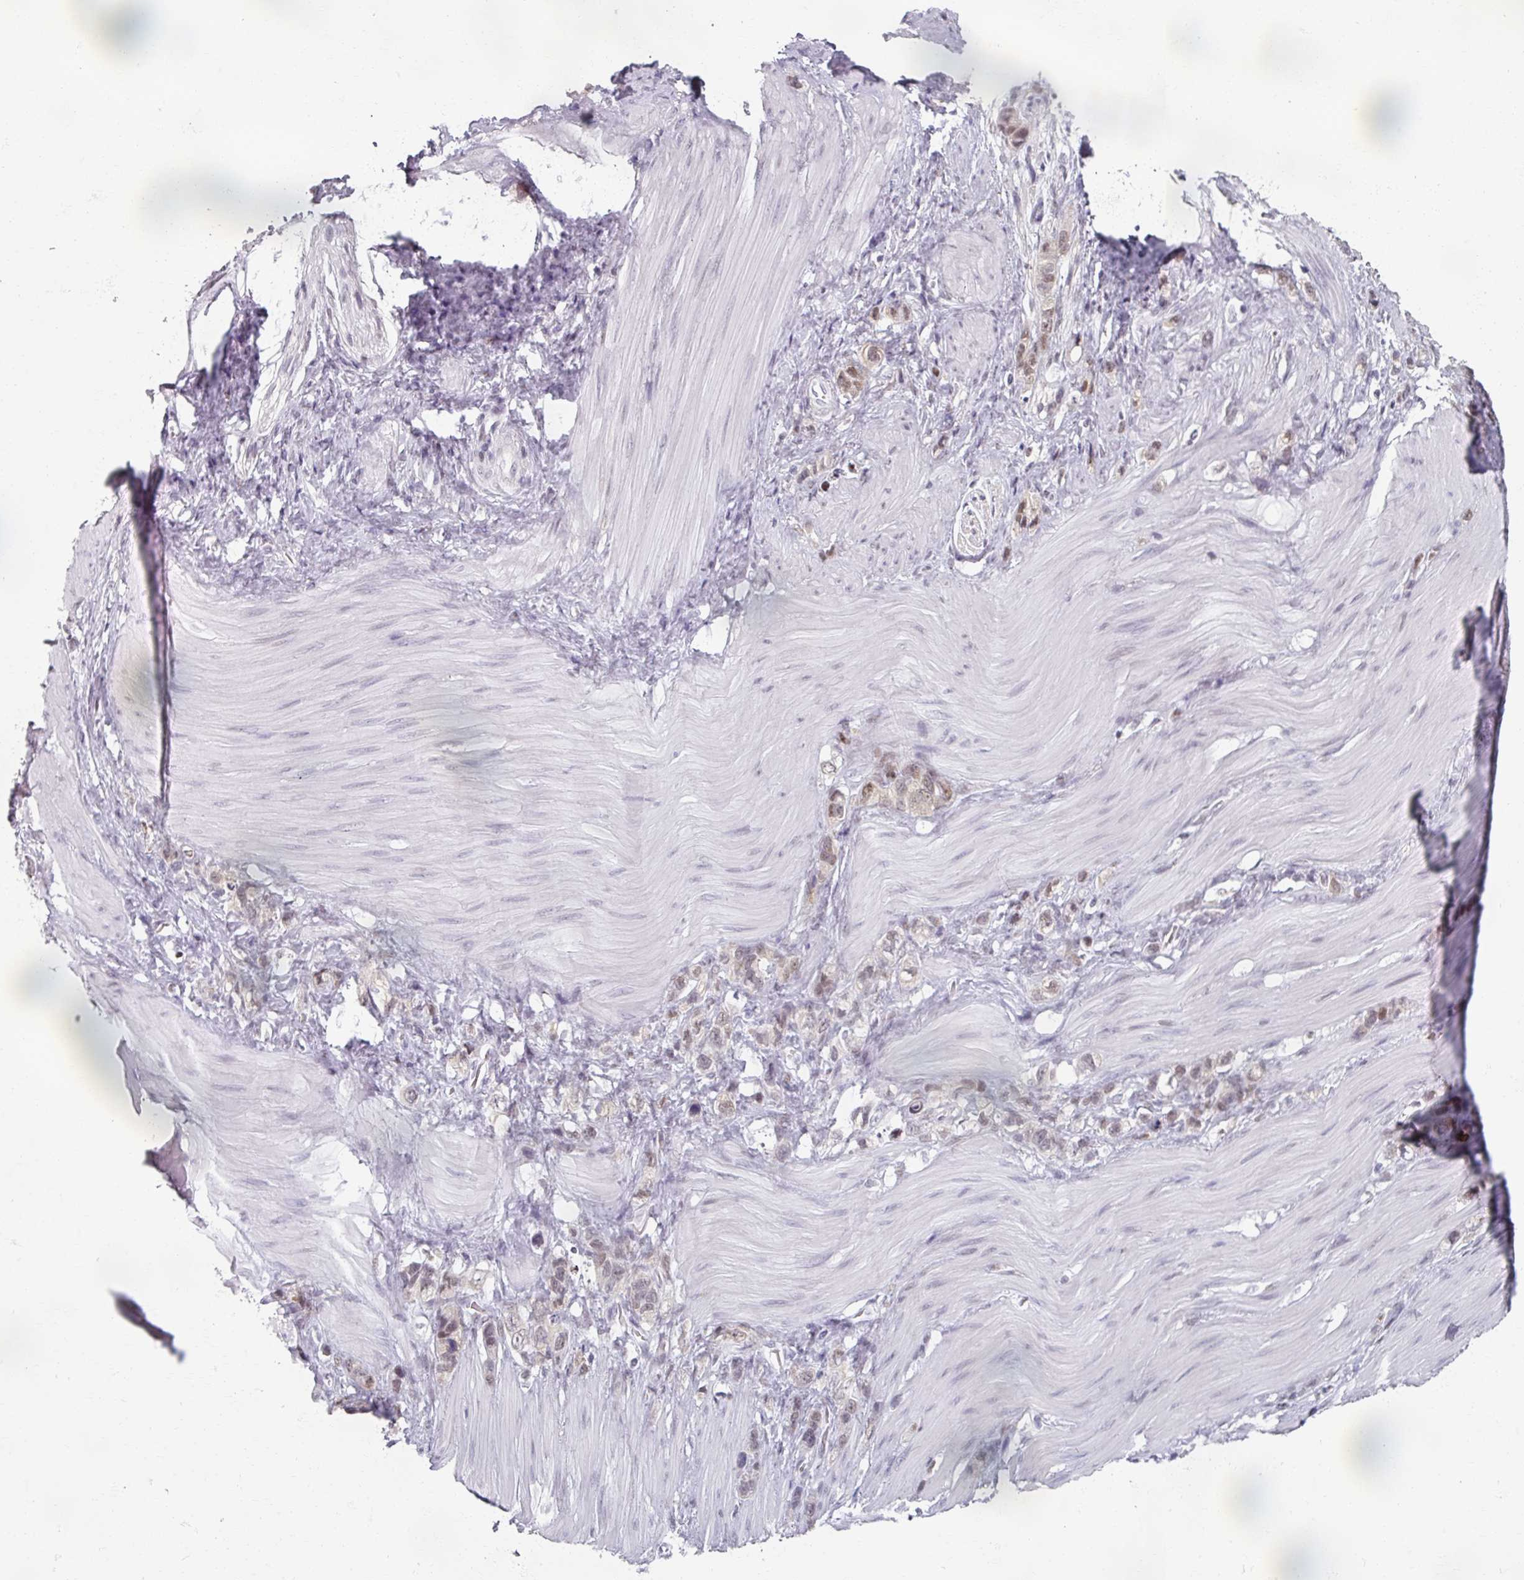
{"staining": {"intensity": "moderate", "quantity": "25%-75%", "location": "nuclear"}, "tissue": "stomach cancer", "cell_type": "Tumor cells", "image_type": "cancer", "snomed": [{"axis": "morphology", "description": "Adenocarcinoma, NOS"}, {"axis": "topography", "description": "Stomach"}], "caption": "Immunohistochemistry (IHC) image of neoplastic tissue: adenocarcinoma (stomach) stained using immunohistochemistry (IHC) exhibits medium levels of moderate protein expression localized specifically in the nuclear of tumor cells, appearing as a nuclear brown color.", "gene": "RIPOR3", "patient": {"sex": "female", "age": 65}}